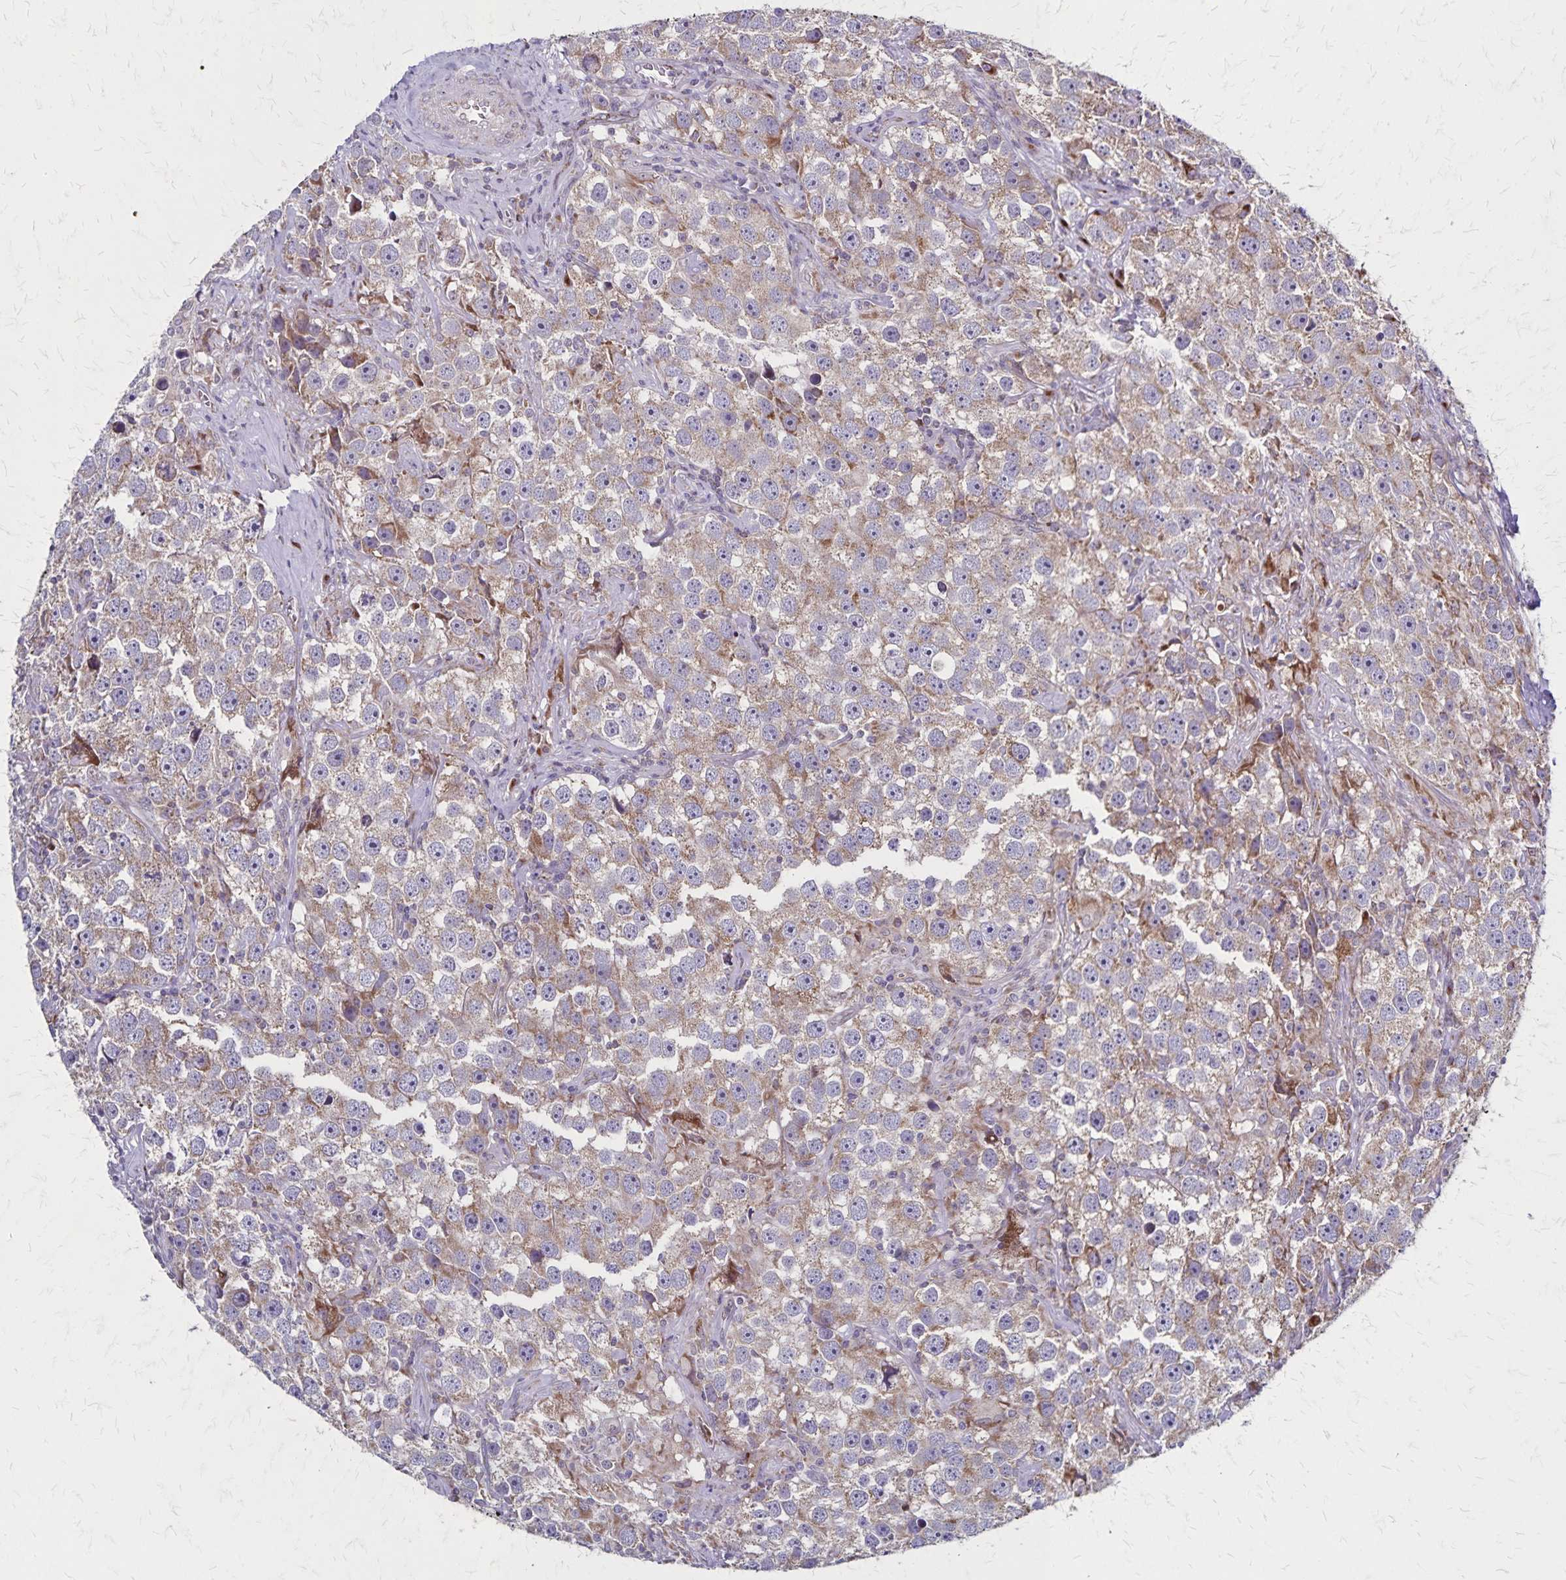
{"staining": {"intensity": "moderate", "quantity": "25%-75%", "location": "cytoplasmic/membranous"}, "tissue": "testis cancer", "cell_type": "Tumor cells", "image_type": "cancer", "snomed": [{"axis": "morphology", "description": "Seminoma, NOS"}, {"axis": "topography", "description": "Testis"}], "caption": "Protein expression analysis of human seminoma (testis) reveals moderate cytoplasmic/membranous staining in about 25%-75% of tumor cells.", "gene": "NFS1", "patient": {"sex": "male", "age": 49}}